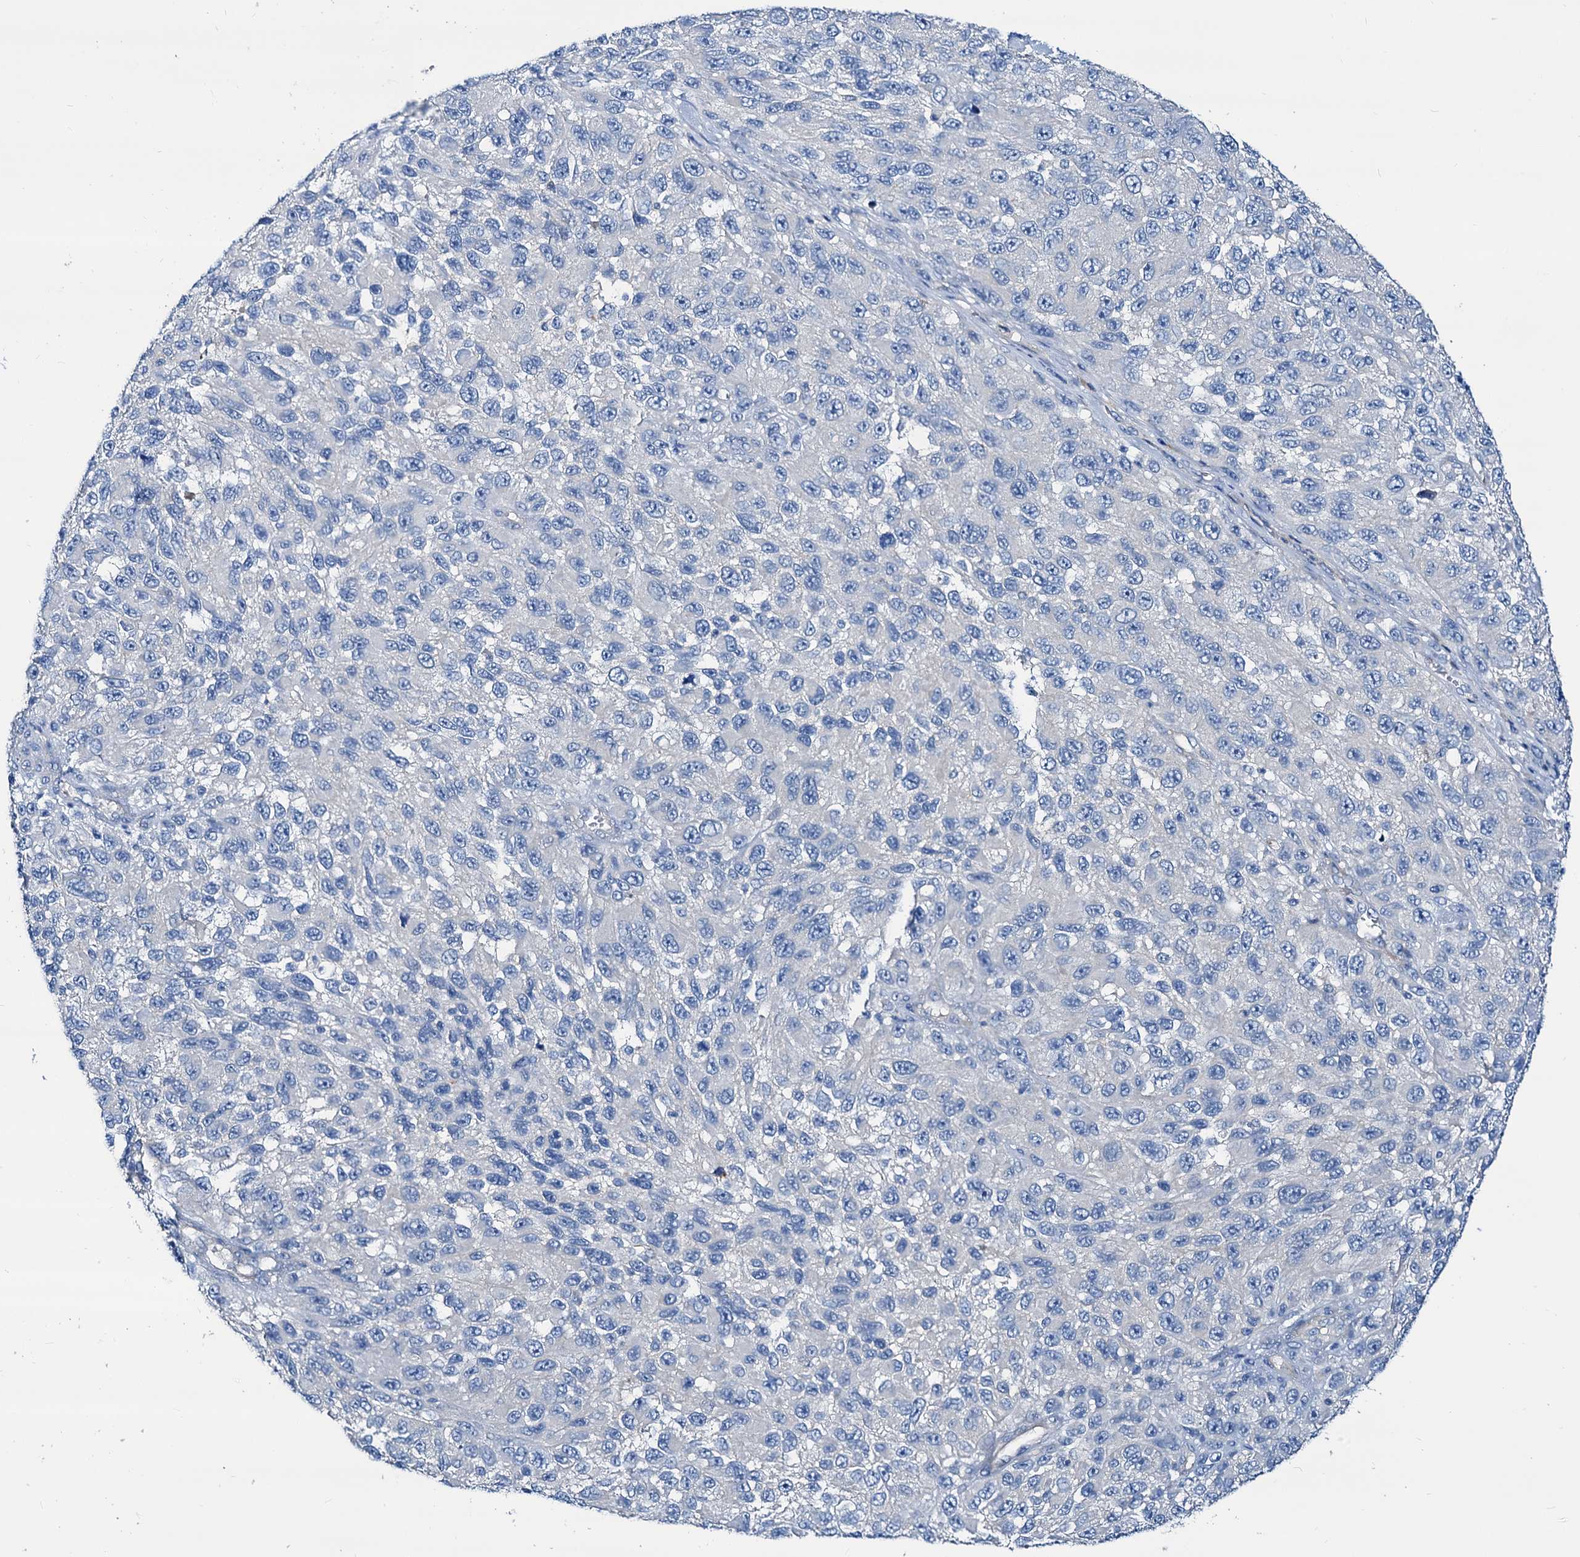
{"staining": {"intensity": "negative", "quantity": "none", "location": "none"}, "tissue": "melanoma", "cell_type": "Tumor cells", "image_type": "cancer", "snomed": [{"axis": "morphology", "description": "Normal tissue, NOS"}, {"axis": "morphology", "description": "Malignant melanoma, NOS"}, {"axis": "topography", "description": "Skin"}], "caption": "Tumor cells are negative for protein expression in human melanoma.", "gene": "DYDC2", "patient": {"sex": "female", "age": 96}}